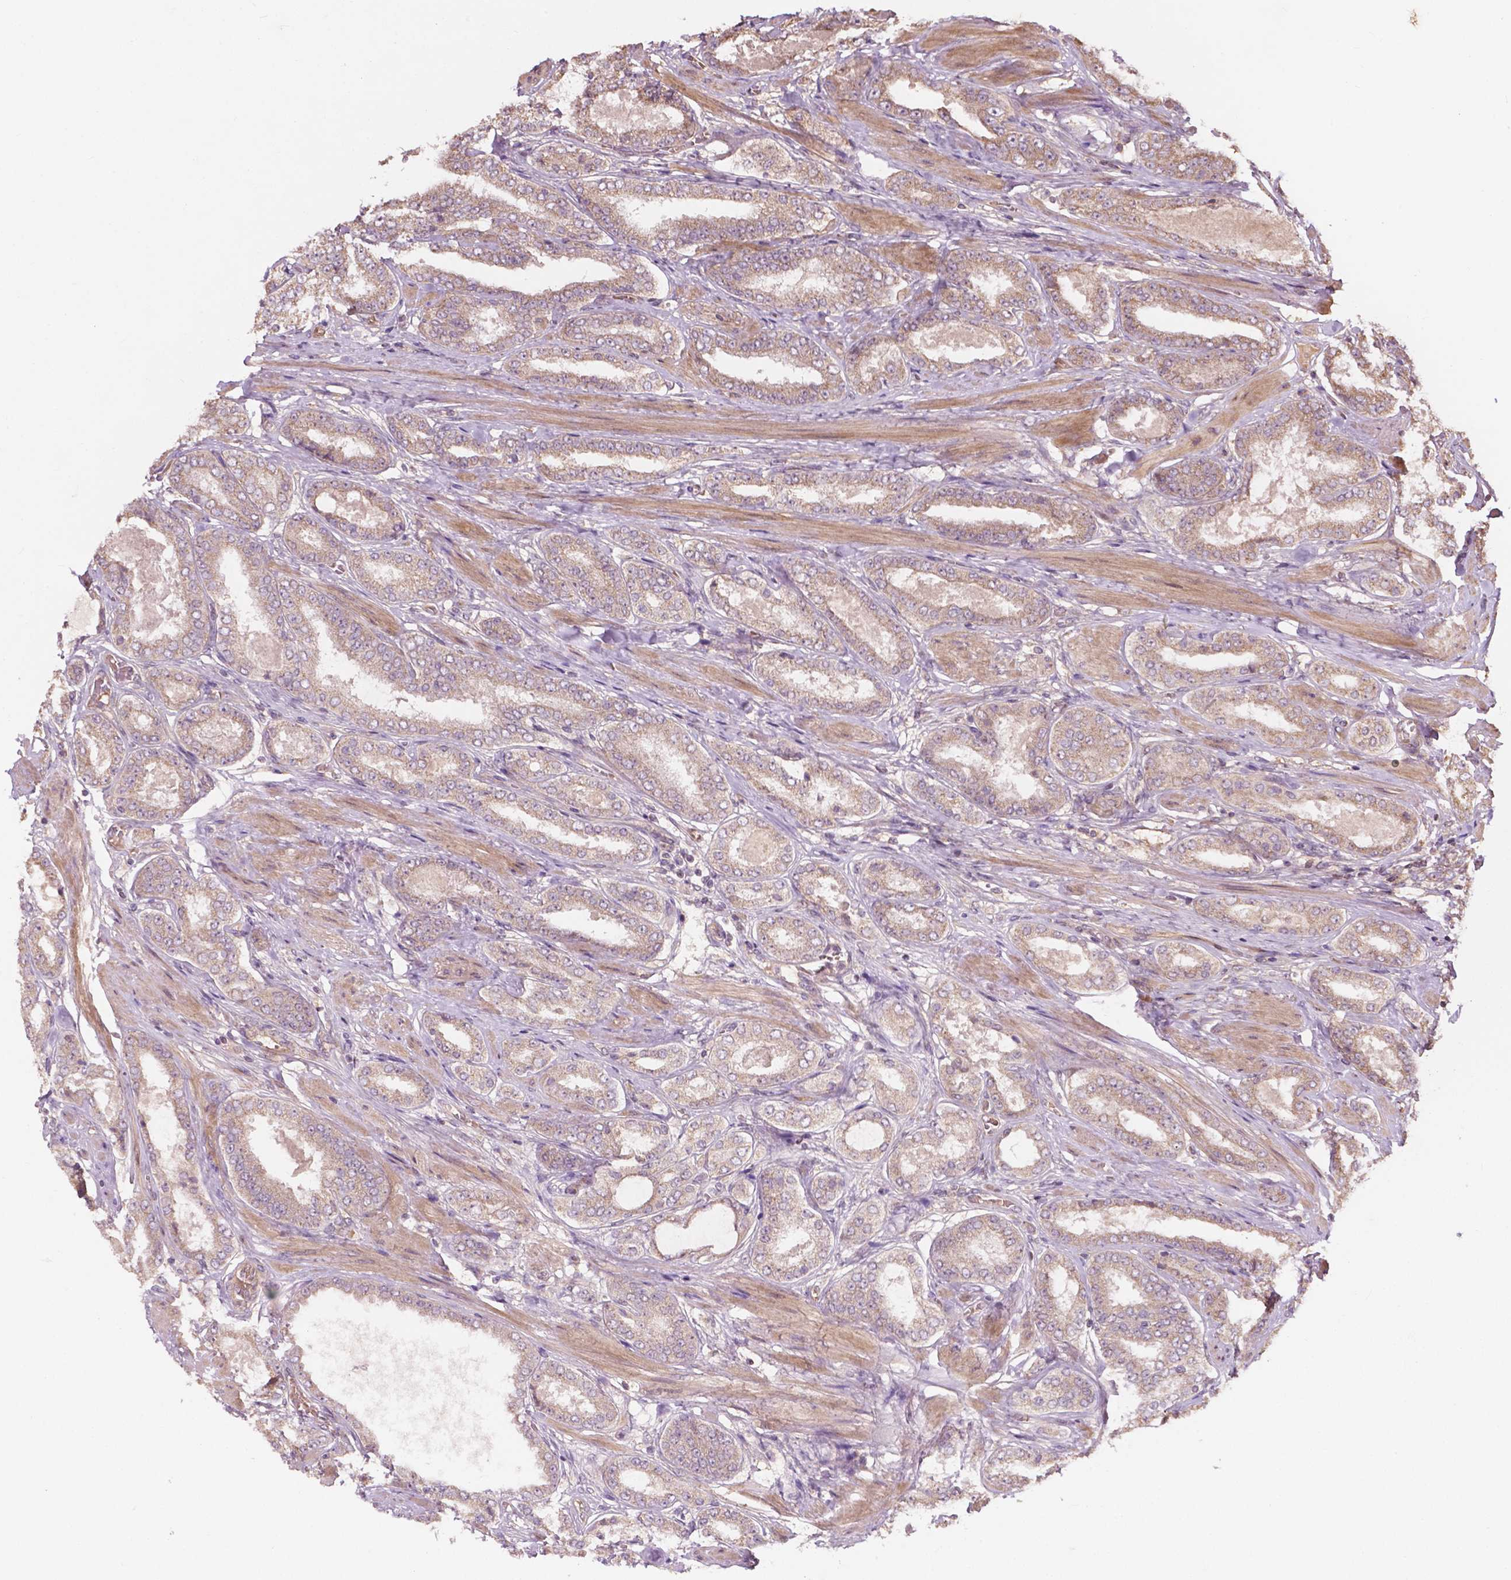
{"staining": {"intensity": "weak", "quantity": ">75%", "location": "cytoplasmic/membranous"}, "tissue": "prostate cancer", "cell_type": "Tumor cells", "image_type": "cancer", "snomed": [{"axis": "morphology", "description": "Adenocarcinoma, High grade"}, {"axis": "topography", "description": "Prostate"}], "caption": "About >75% of tumor cells in human prostate cancer demonstrate weak cytoplasmic/membranous protein expression as visualized by brown immunohistochemical staining.", "gene": "CDC42BPA", "patient": {"sex": "male", "age": 63}}